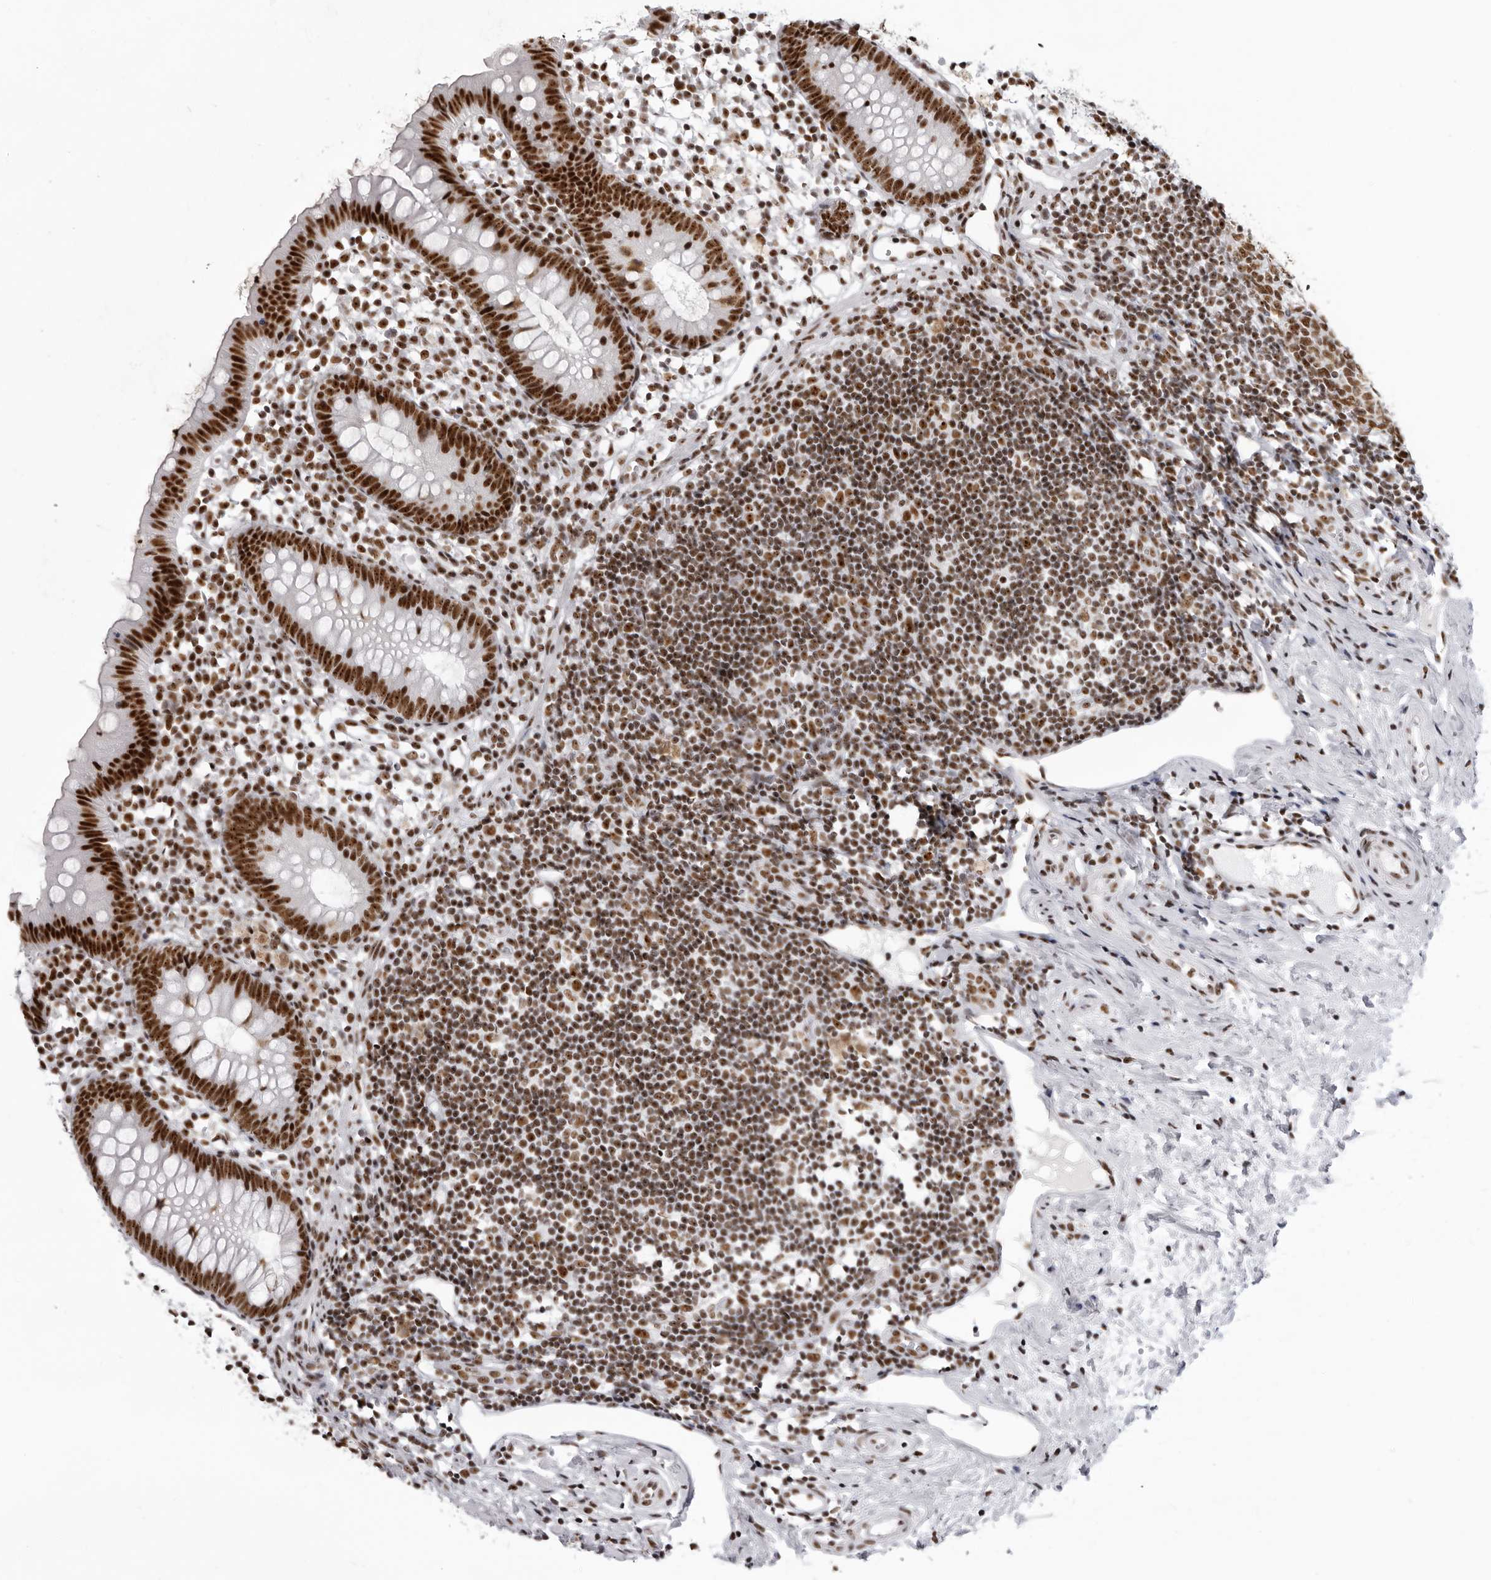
{"staining": {"intensity": "strong", "quantity": ">75%", "location": "nuclear"}, "tissue": "appendix", "cell_type": "Glandular cells", "image_type": "normal", "snomed": [{"axis": "morphology", "description": "Normal tissue, NOS"}, {"axis": "topography", "description": "Appendix"}], "caption": "Brown immunohistochemical staining in unremarkable human appendix demonstrates strong nuclear positivity in about >75% of glandular cells.", "gene": "DHX9", "patient": {"sex": "female", "age": 20}}